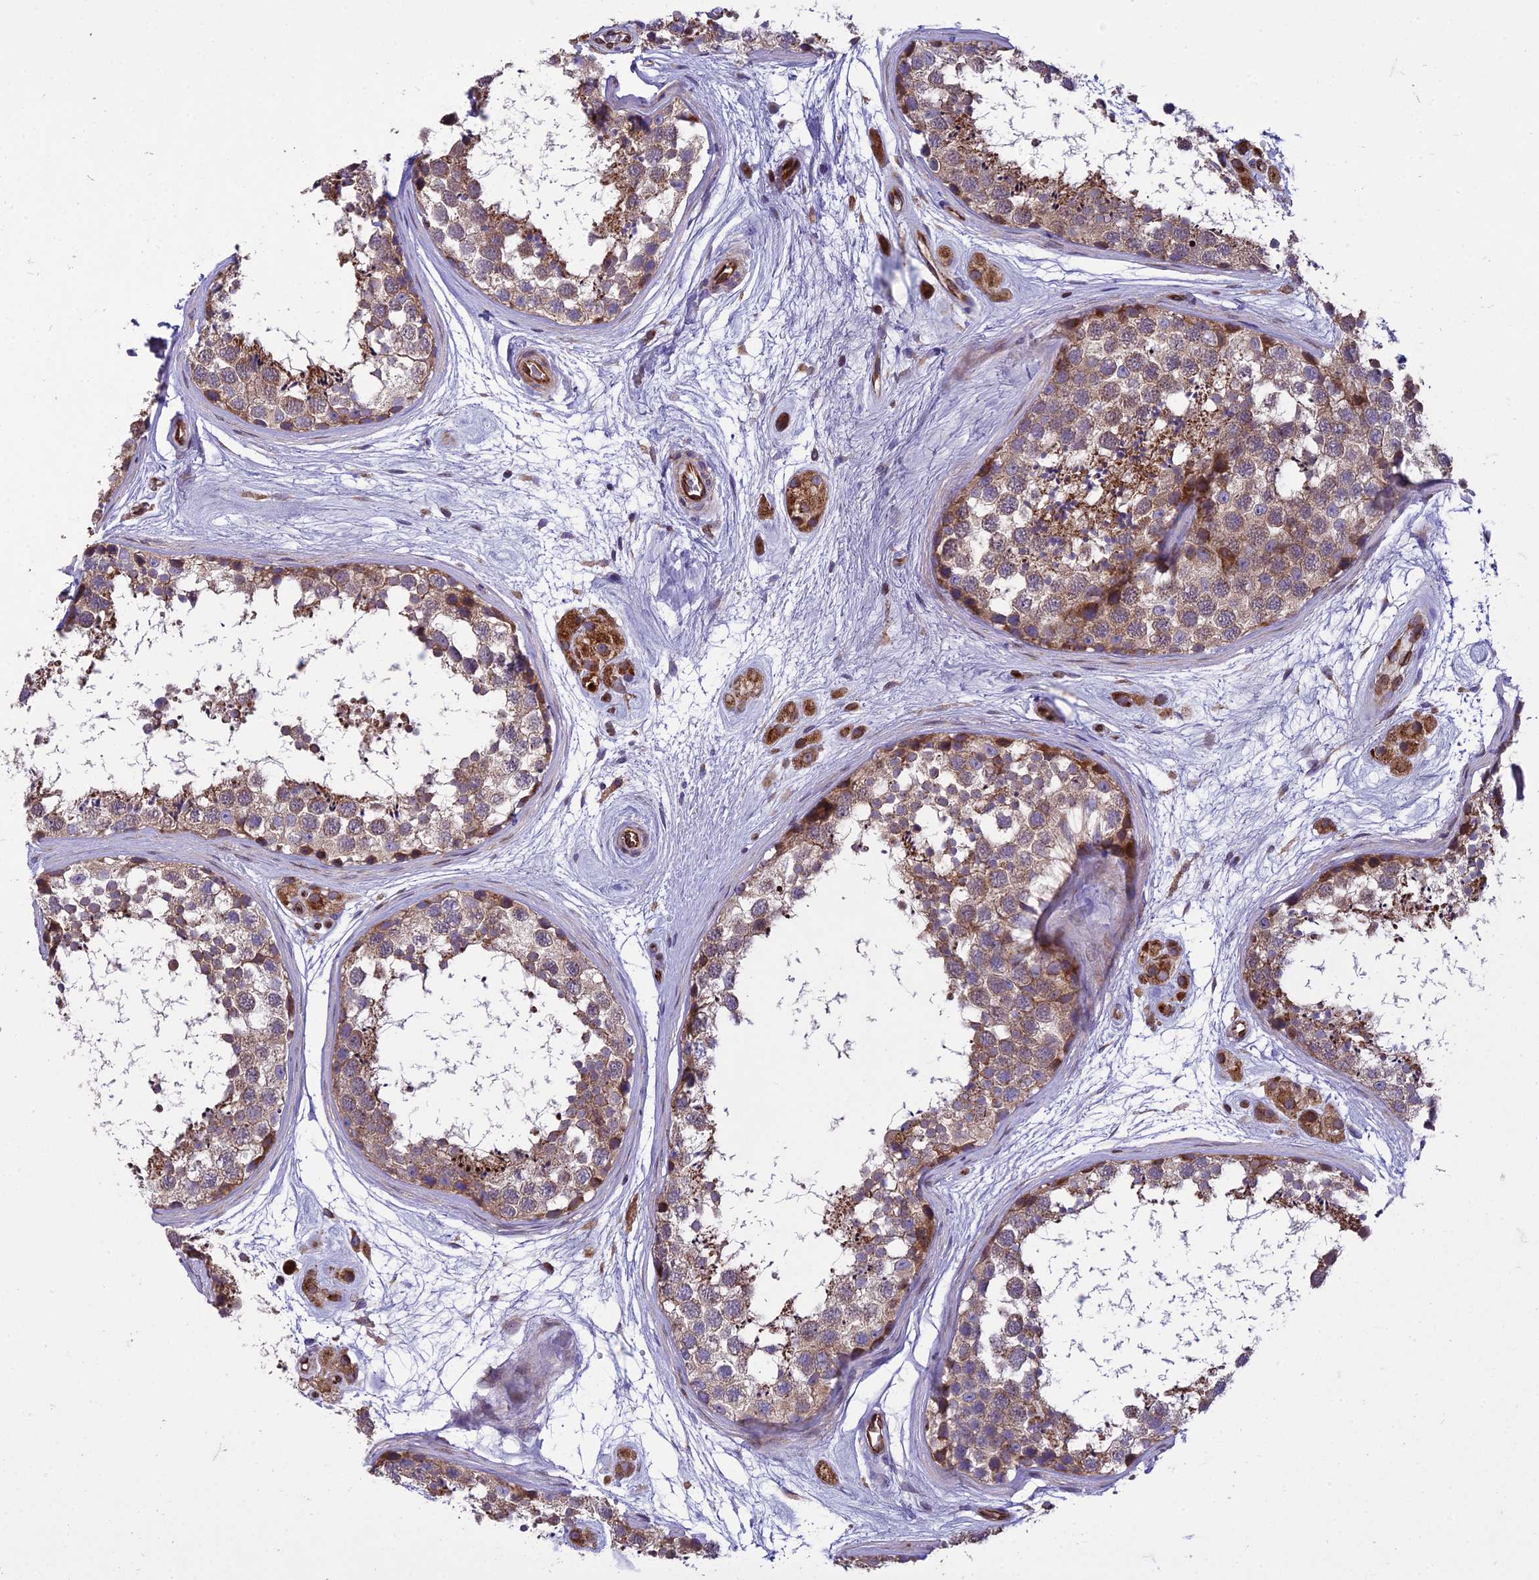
{"staining": {"intensity": "moderate", "quantity": ">75%", "location": "cytoplasmic/membranous"}, "tissue": "testis", "cell_type": "Cells in seminiferous ducts", "image_type": "normal", "snomed": [{"axis": "morphology", "description": "Normal tissue, NOS"}, {"axis": "topography", "description": "Testis"}], "caption": "This image shows immunohistochemistry (IHC) staining of unremarkable human testis, with medium moderate cytoplasmic/membranous positivity in approximately >75% of cells in seminiferous ducts.", "gene": "GIMAP1", "patient": {"sex": "male", "age": 56}}